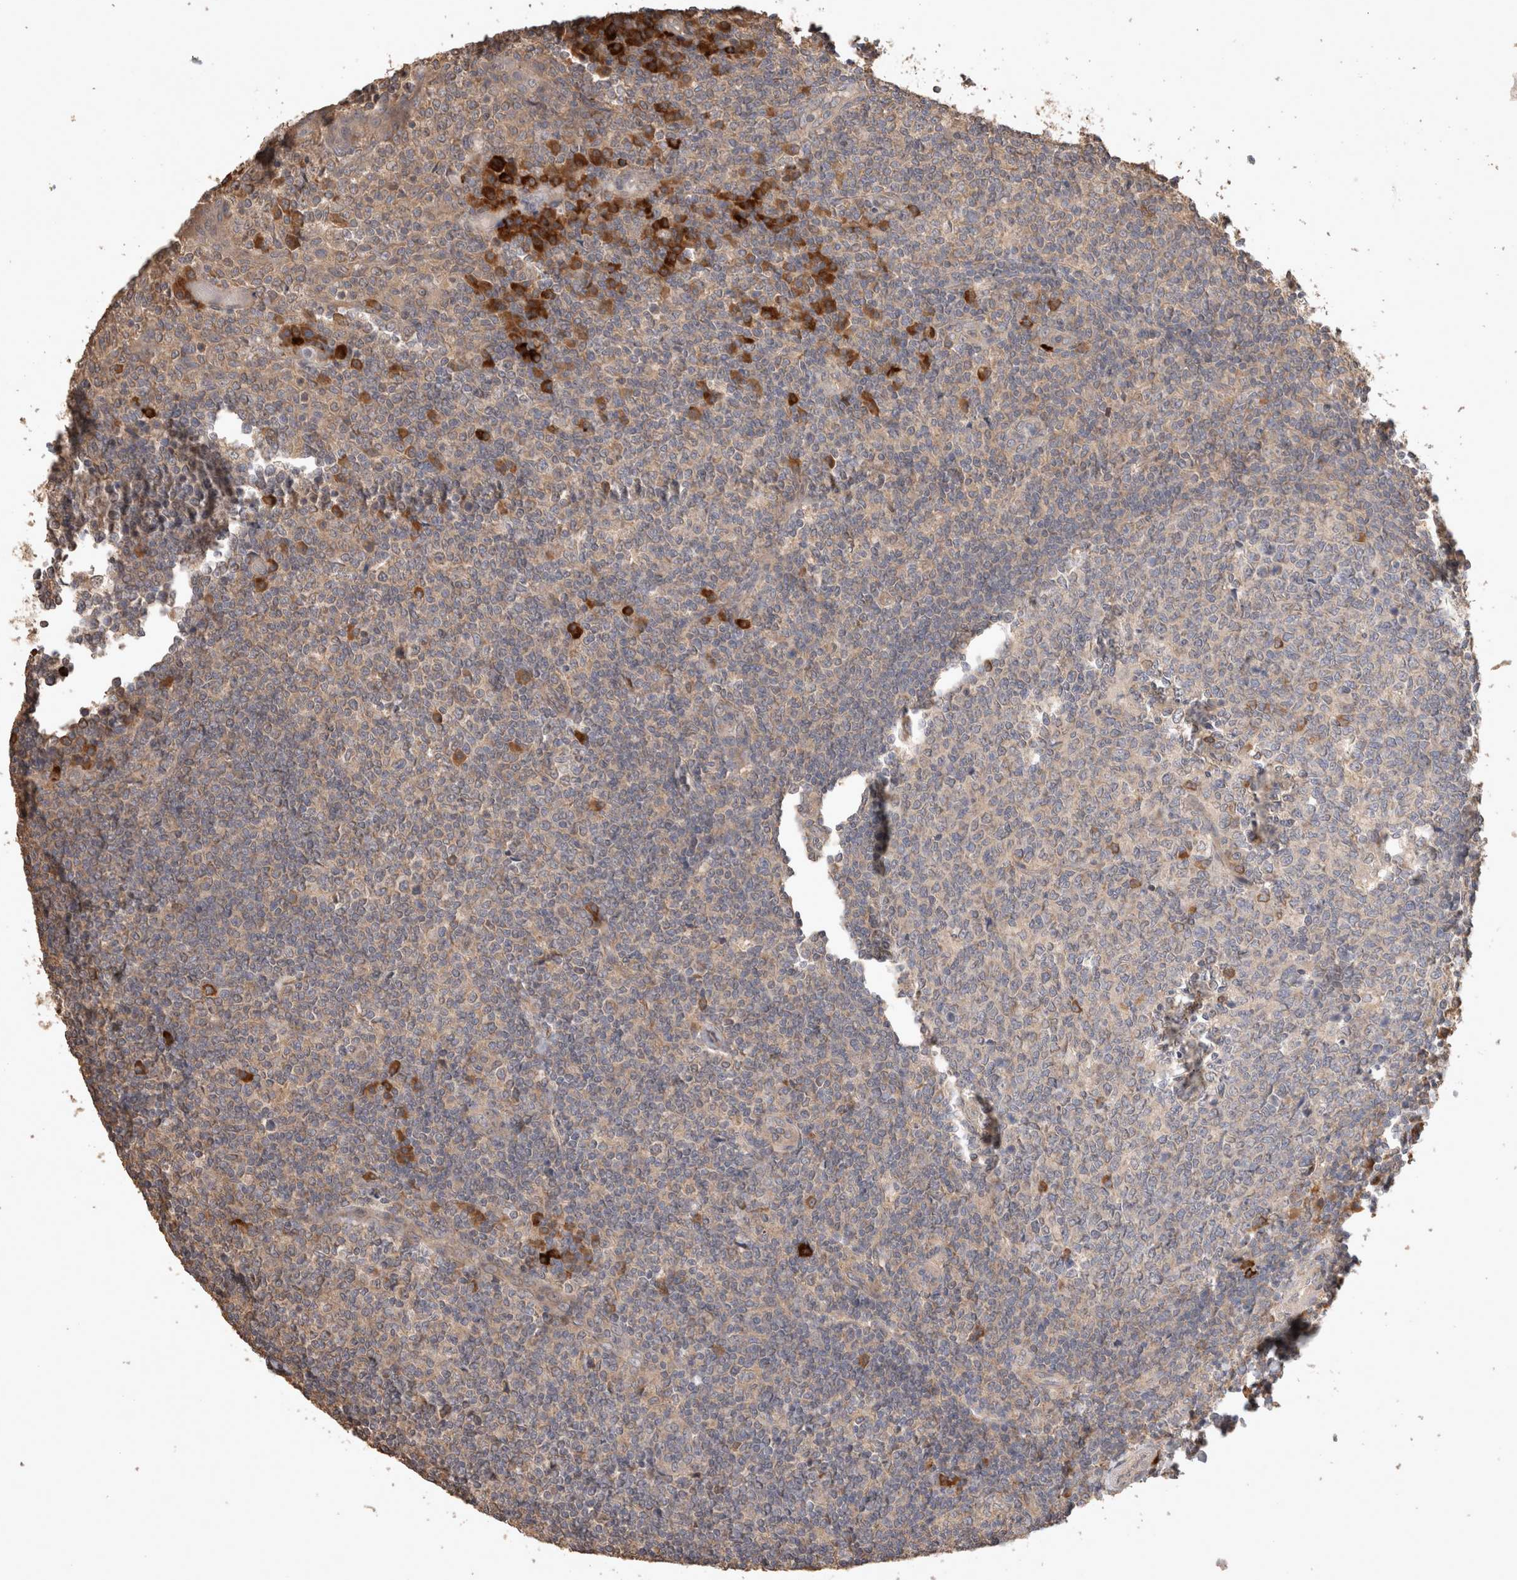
{"staining": {"intensity": "moderate", "quantity": ">75%", "location": "cytoplasmic/membranous"}, "tissue": "tonsil", "cell_type": "Germinal center cells", "image_type": "normal", "snomed": [{"axis": "morphology", "description": "Normal tissue, NOS"}, {"axis": "topography", "description": "Tonsil"}], "caption": "Protein analysis of benign tonsil displays moderate cytoplasmic/membranous expression in approximately >75% of germinal center cells. (Brightfield microscopy of DAB IHC at high magnification).", "gene": "HROB", "patient": {"sex": "female", "age": 19}}